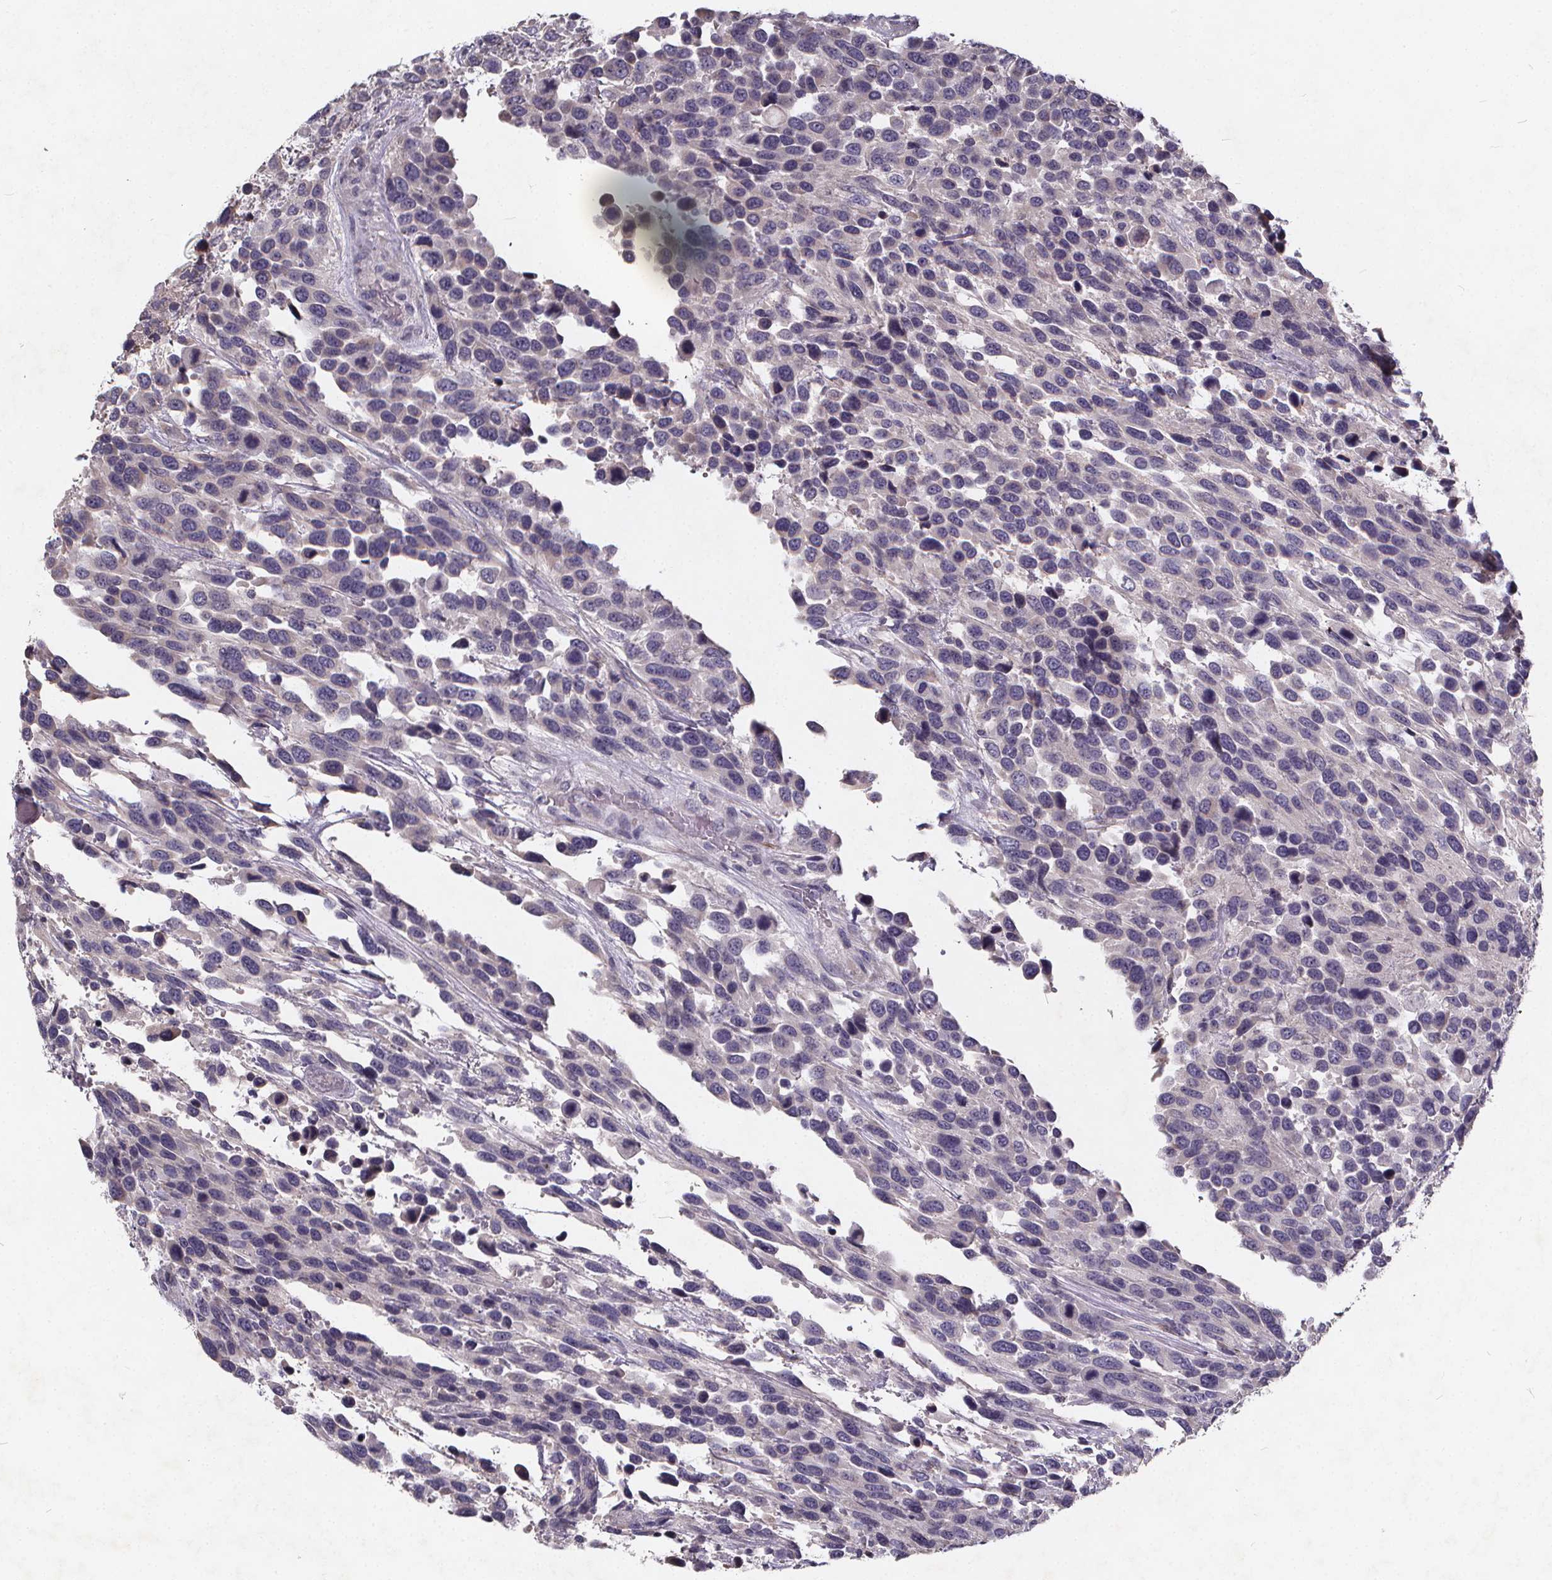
{"staining": {"intensity": "negative", "quantity": "none", "location": "none"}, "tissue": "urothelial cancer", "cell_type": "Tumor cells", "image_type": "cancer", "snomed": [{"axis": "morphology", "description": "Urothelial carcinoma, High grade"}, {"axis": "topography", "description": "Urinary bladder"}], "caption": "This is a photomicrograph of IHC staining of high-grade urothelial carcinoma, which shows no staining in tumor cells.", "gene": "TSPAN14", "patient": {"sex": "female", "age": 70}}